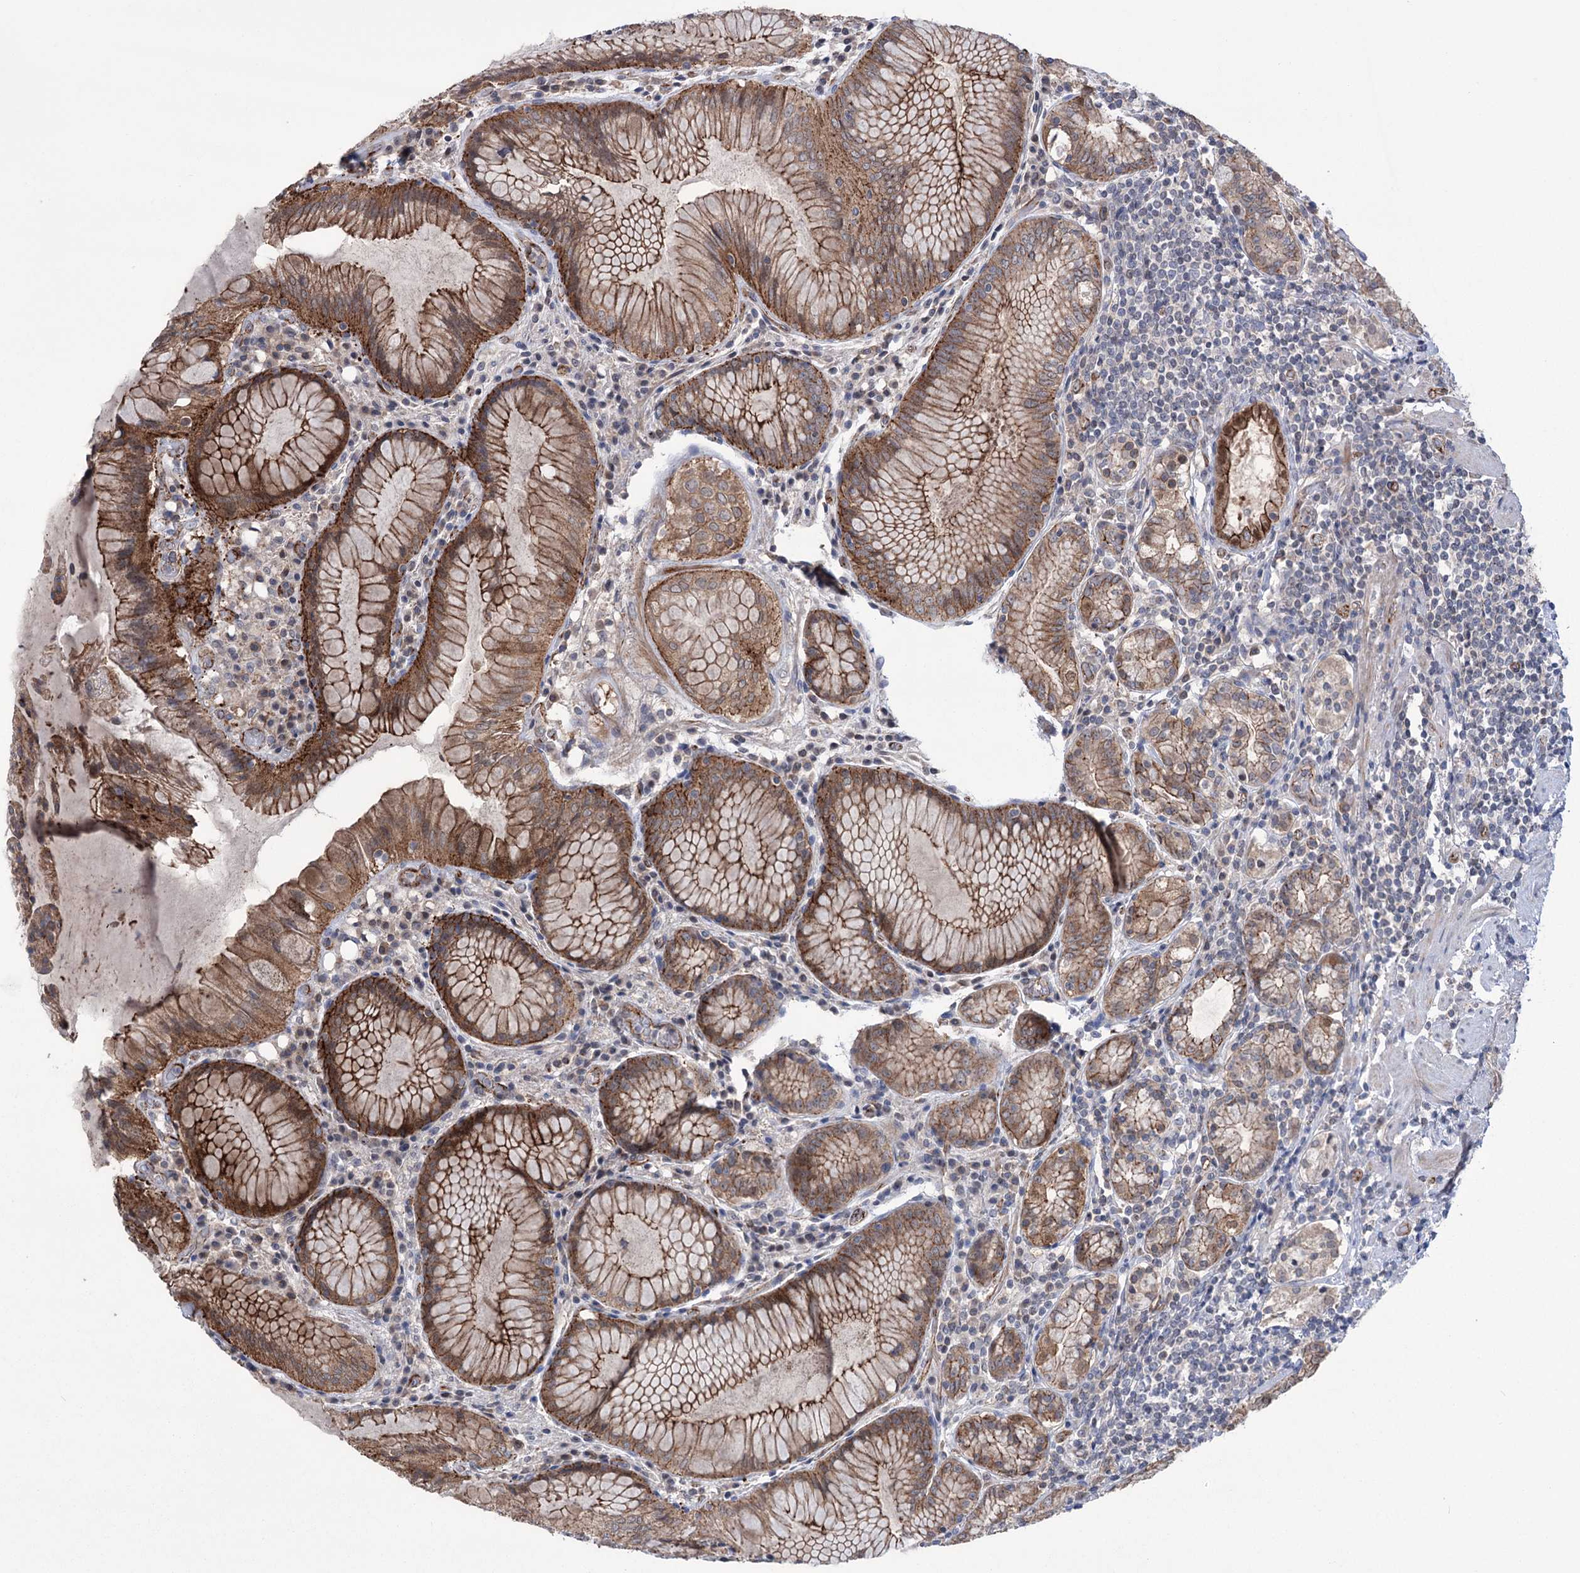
{"staining": {"intensity": "moderate", "quantity": ">75%", "location": "cytoplasmic/membranous"}, "tissue": "stomach", "cell_type": "Glandular cells", "image_type": "normal", "snomed": [{"axis": "morphology", "description": "Normal tissue, NOS"}, {"axis": "topography", "description": "Stomach, upper"}, {"axis": "topography", "description": "Stomach, lower"}], "caption": "A high-resolution photomicrograph shows immunohistochemistry (IHC) staining of normal stomach, which shows moderate cytoplasmic/membranous expression in approximately >75% of glandular cells. The protein of interest is shown in brown color, while the nuclei are stained blue.", "gene": "TRIM71", "patient": {"sex": "female", "age": 76}}